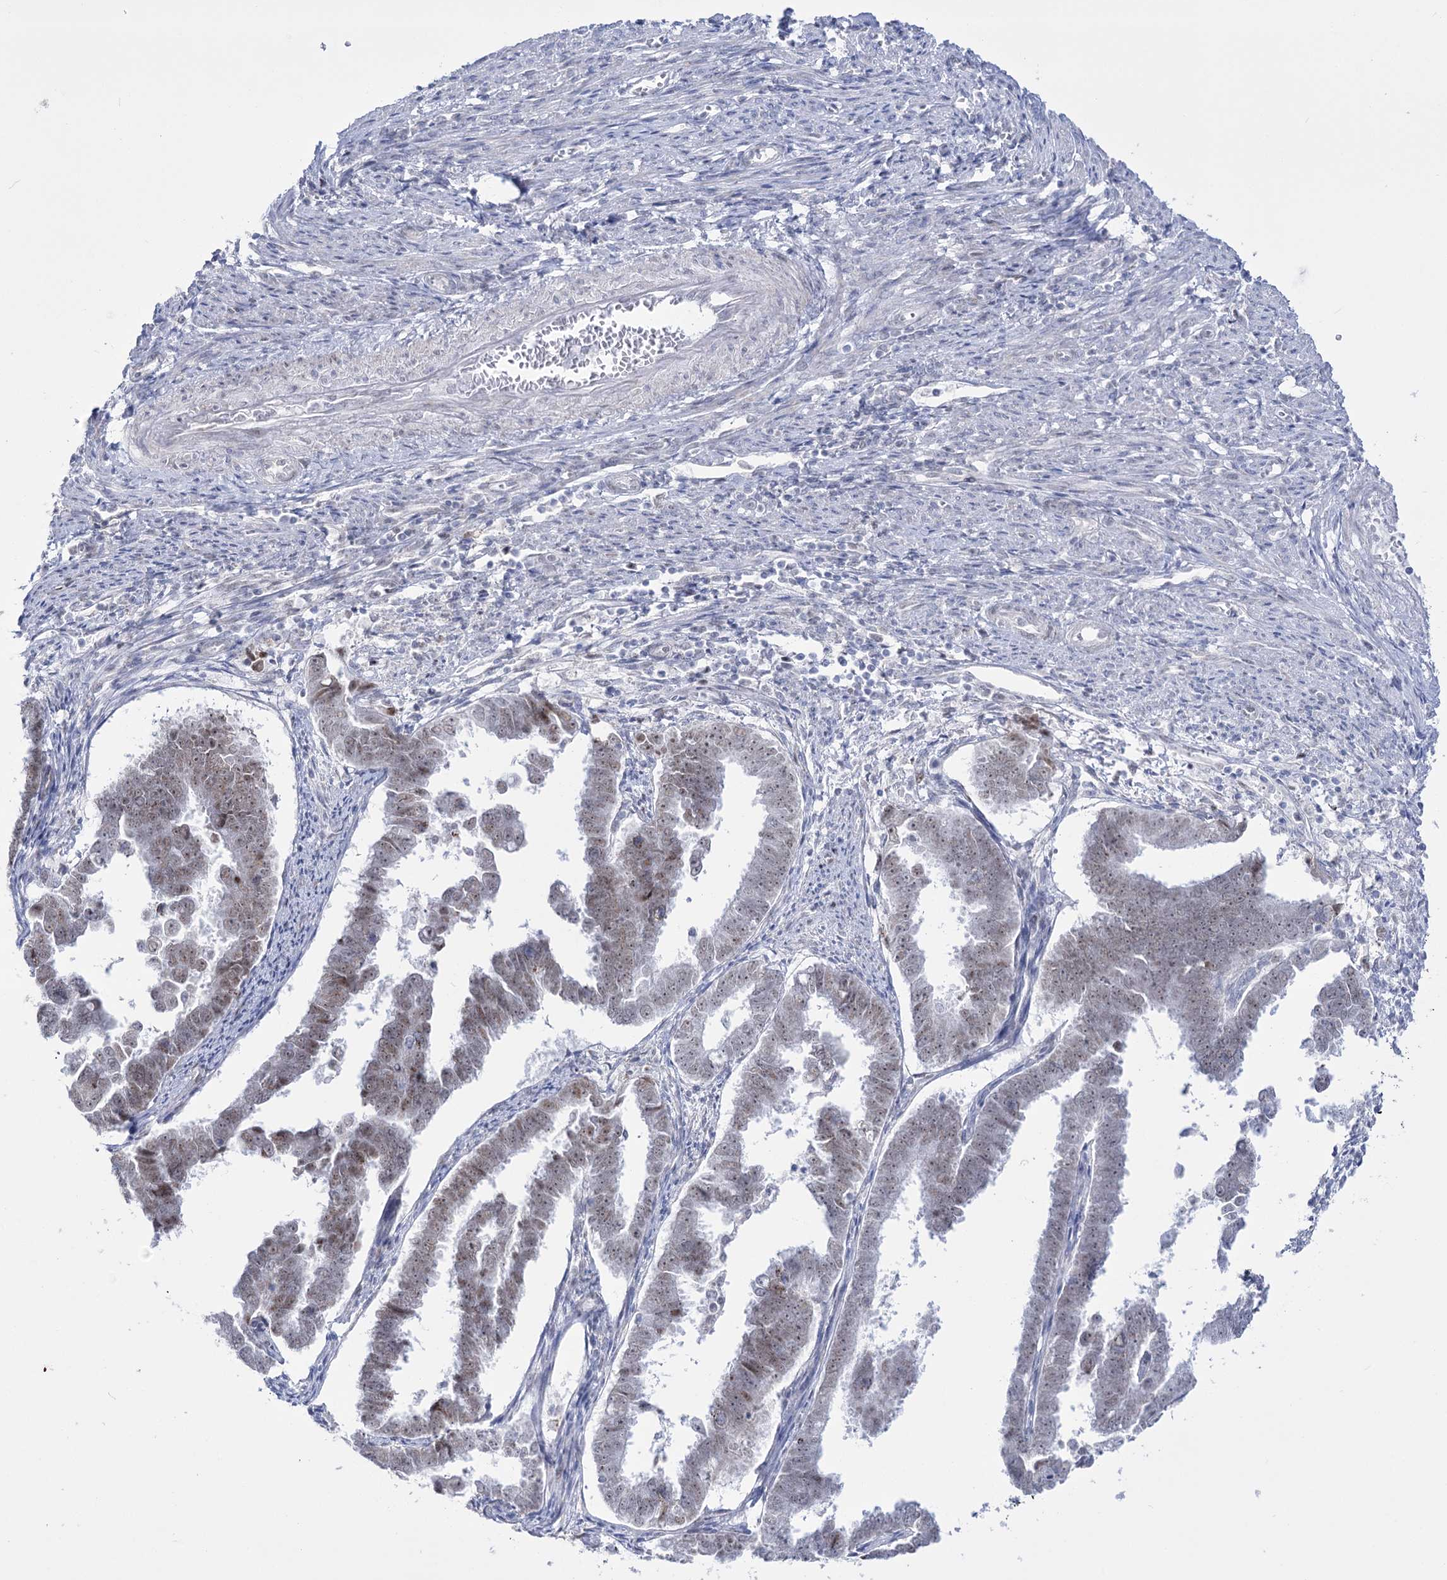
{"staining": {"intensity": "moderate", "quantity": "<25%", "location": "nuclear"}, "tissue": "endometrial cancer", "cell_type": "Tumor cells", "image_type": "cancer", "snomed": [{"axis": "morphology", "description": "Adenocarcinoma, NOS"}, {"axis": "topography", "description": "Endometrium"}], "caption": "Moderate nuclear positivity is seen in about <25% of tumor cells in endometrial cancer (adenocarcinoma).", "gene": "RBM15B", "patient": {"sex": "female", "age": 75}}